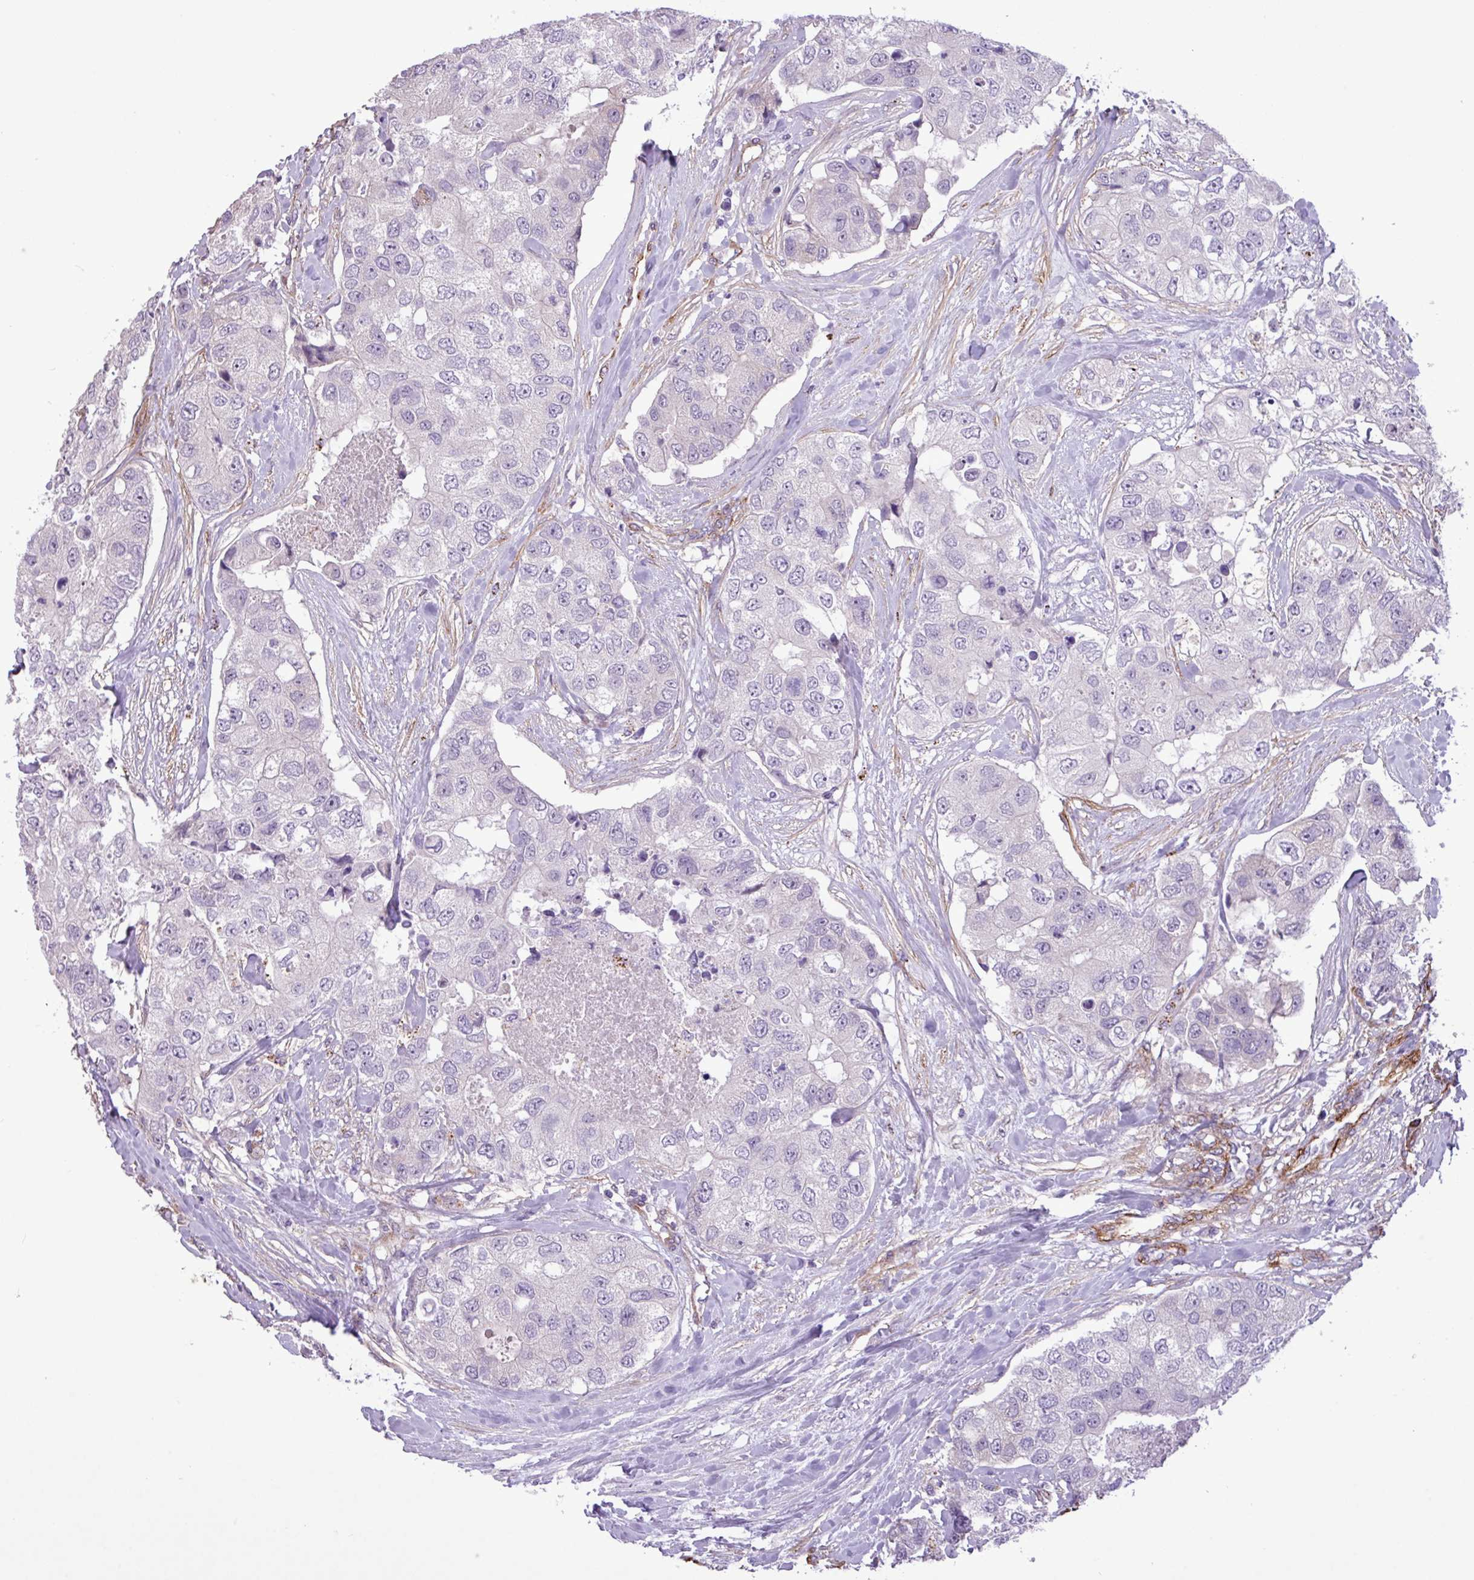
{"staining": {"intensity": "negative", "quantity": "none", "location": "none"}, "tissue": "breast cancer", "cell_type": "Tumor cells", "image_type": "cancer", "snomed": [{"axis": "morphology", "description": "Duct carcinoma"}, {"axis": "topography", "description": "Breast"}], "caption": "Invasive ductal carcinoma (breast) stained for a protein using immunohistochemistry reveals no staining tumor cells.", "gene": "CD248", "patient": {"sex": "female", "age": 62}}